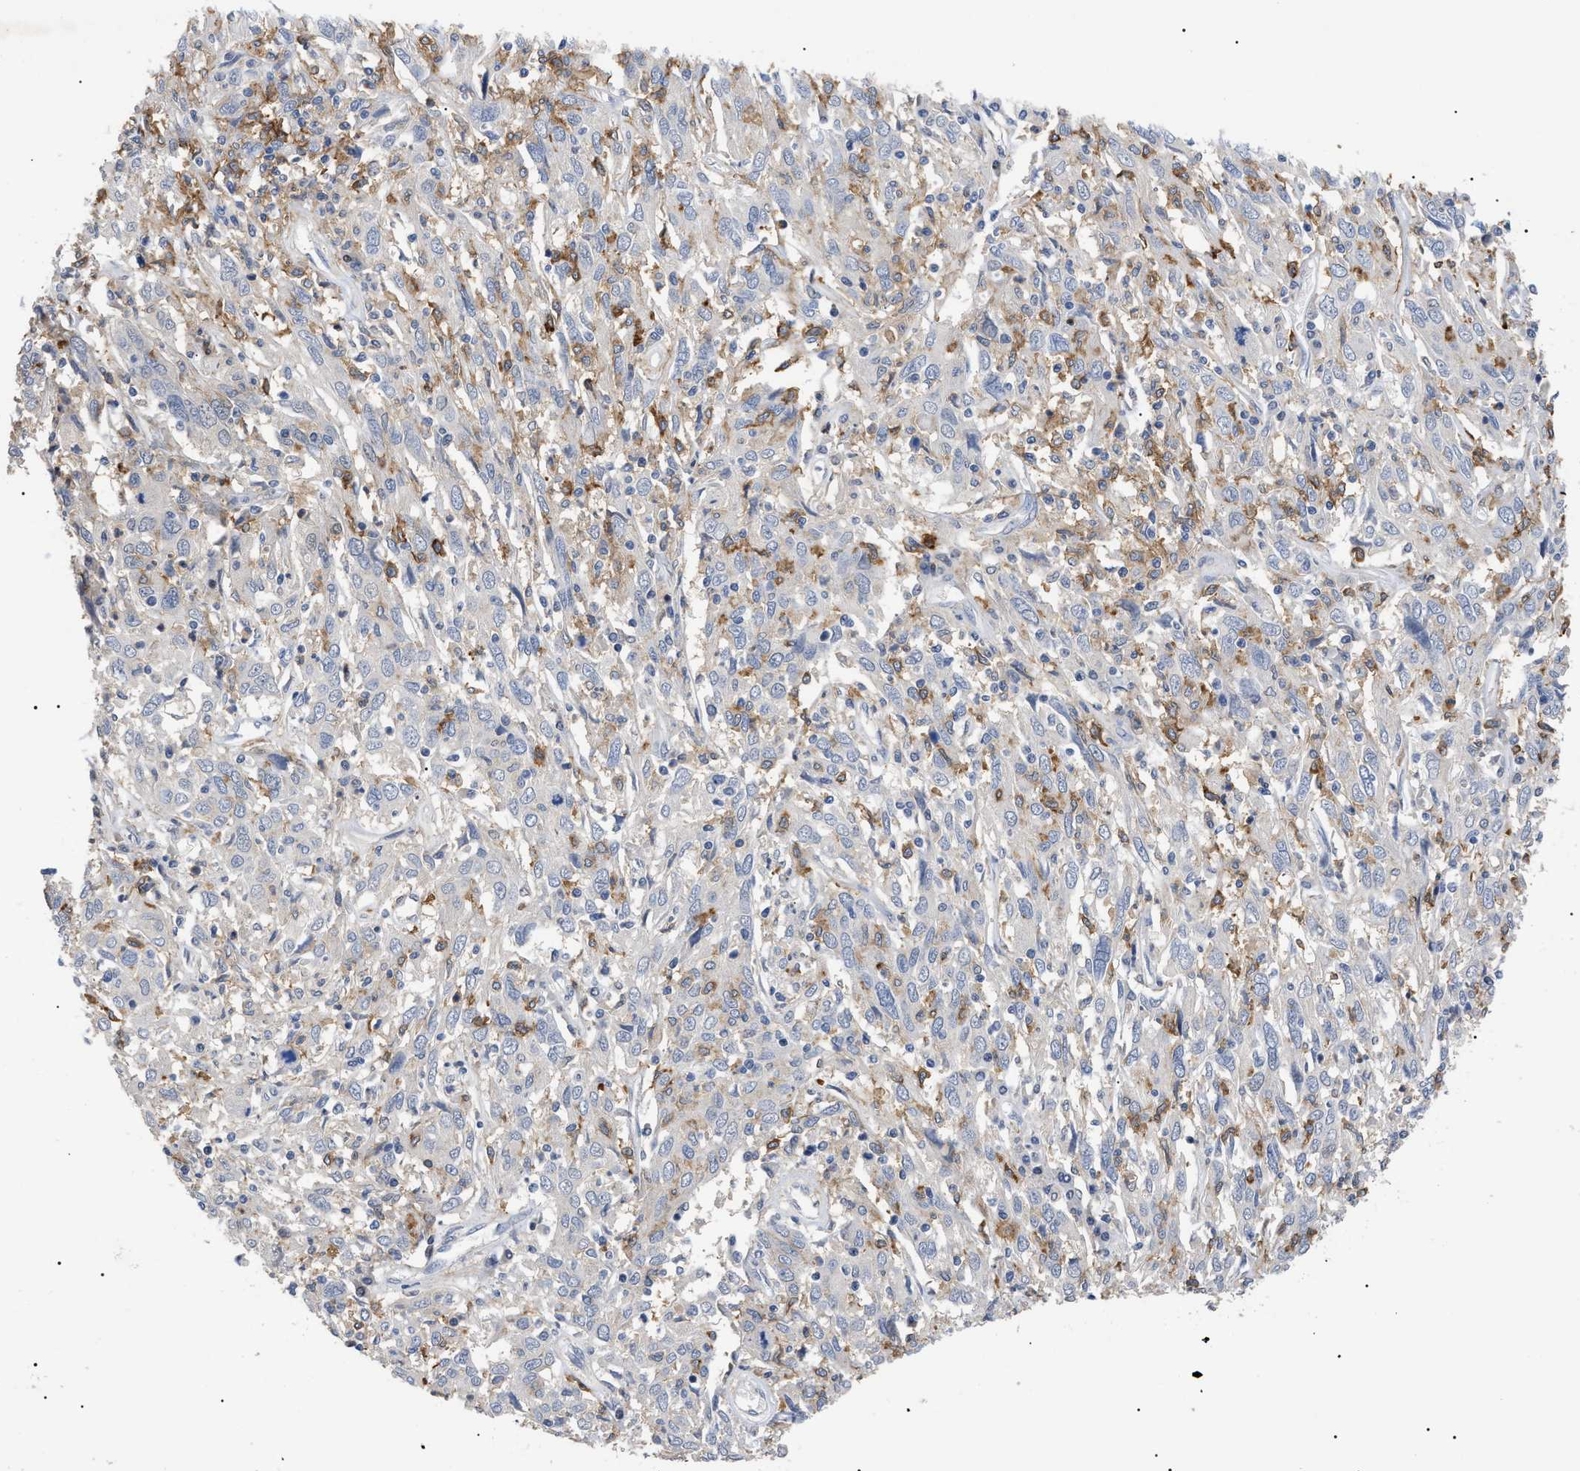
{"staining": {"intensity": "negative", "quantity": "none", "location": "none"}, "tissue": "cervical cancer", "cell_type": "Tumor cells", "image_type": "cancer", "snomed": [{"axis": "morphology", "description": "Squamous cell carcinoma, NOS"}, {"axis": "topography", "description": "Cervix"}], "caption": "Tumor cells are negative for brown protein staining in cervical cancer (squamous cell carcinoma).", "gene": "CD300A", "patient": {"sex": "female", "age": 46}}